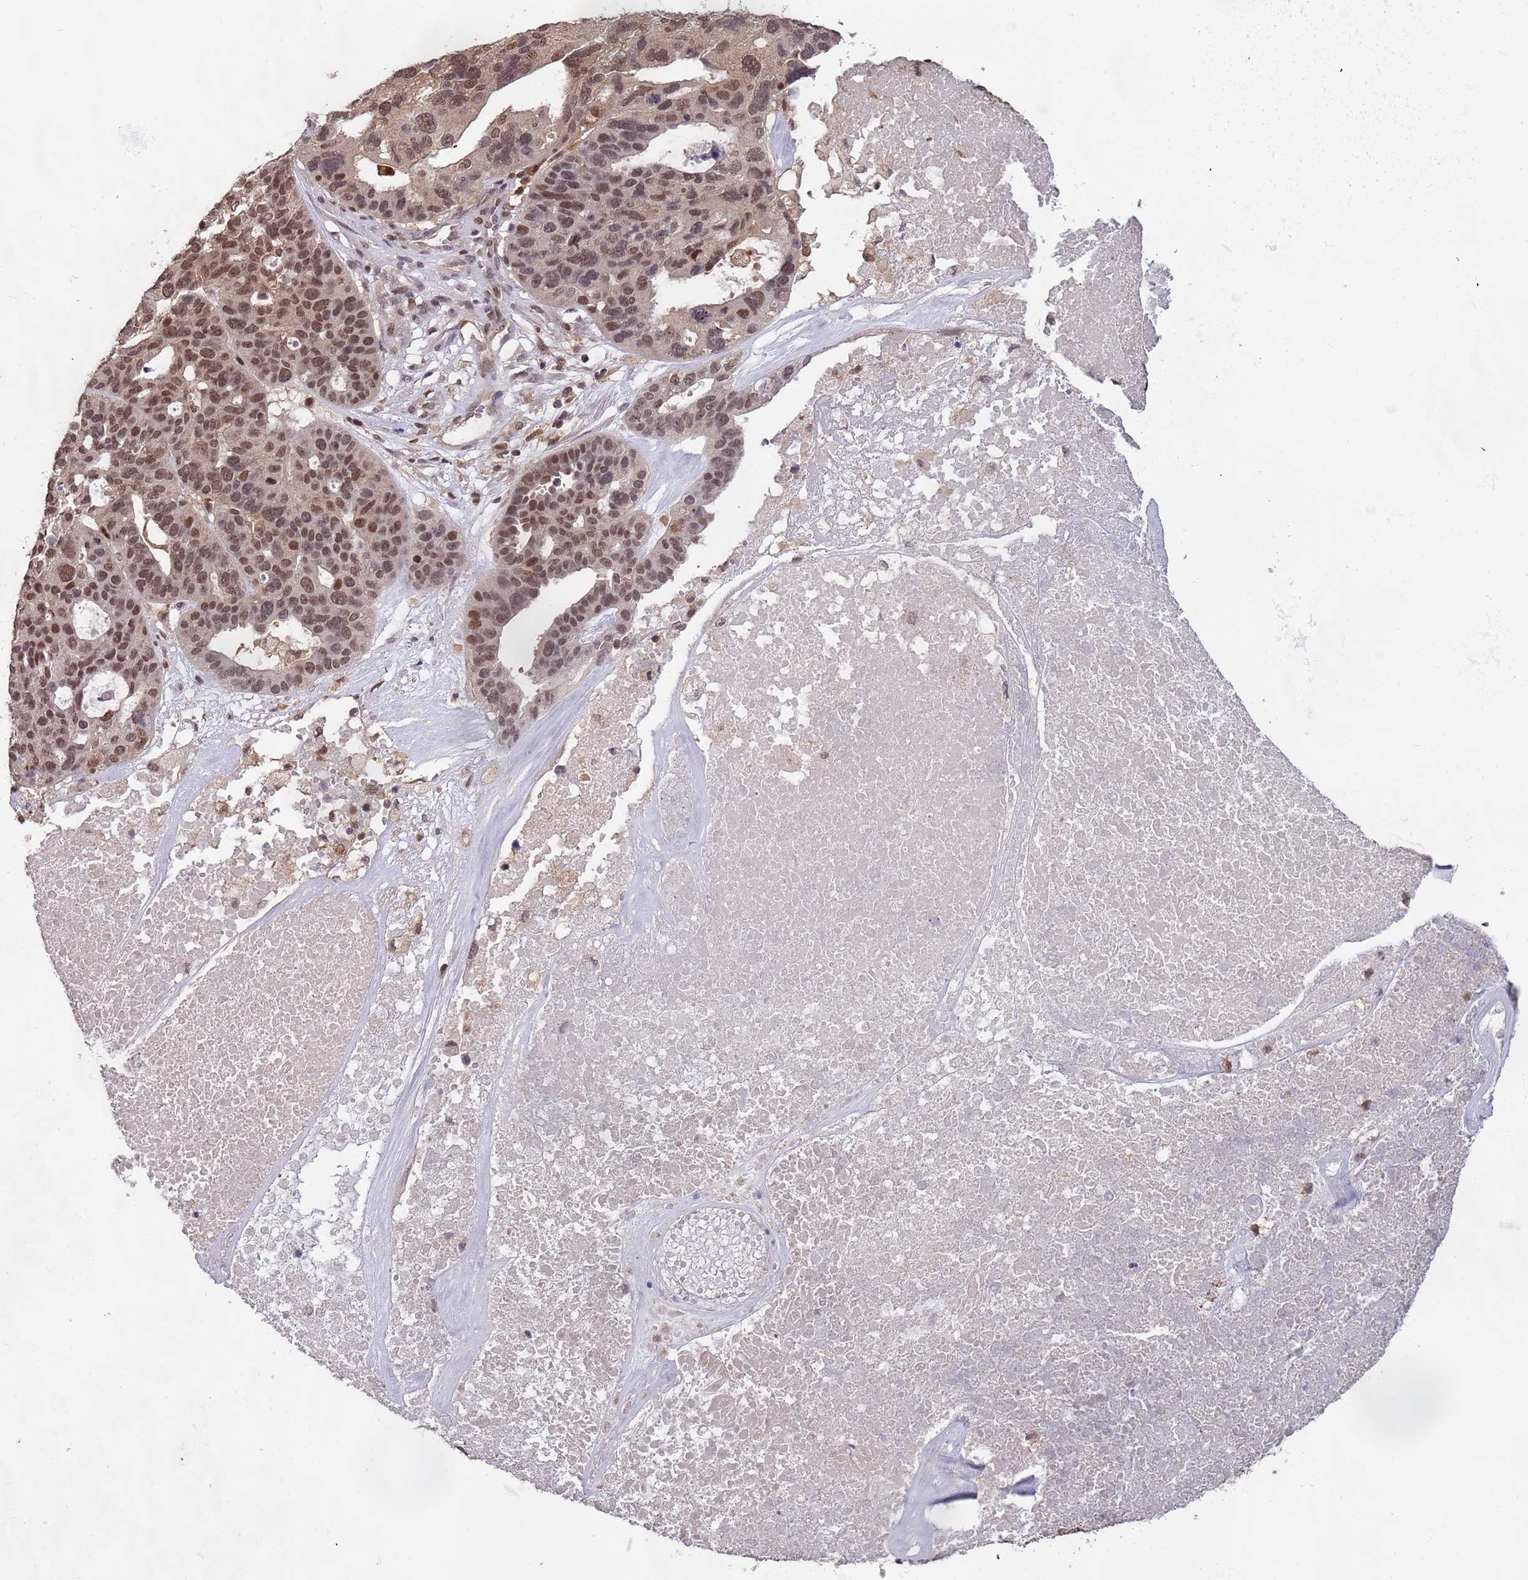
{"staining": {"intensity": "moderate", "quantity": ">75%", "location": "nuclear"}, "tissue": "ovarian cancer", "cell_type": "Tumor cells", "image_type": "cancer", "snomed": [{"axis": "morphology", "description": "Cystadenocarcinoma, serous, NOS"}, {"axis": "topography", "description": "Ovary"}], "caption": "Human ovarian cancer (serous cystadenocarcinoma) stained with a brown dye displays moderate nuclear positive staining in about >75% of tumor cells.", "gene": "GBP2", "patient": {"sex": "female", "age": 59}}